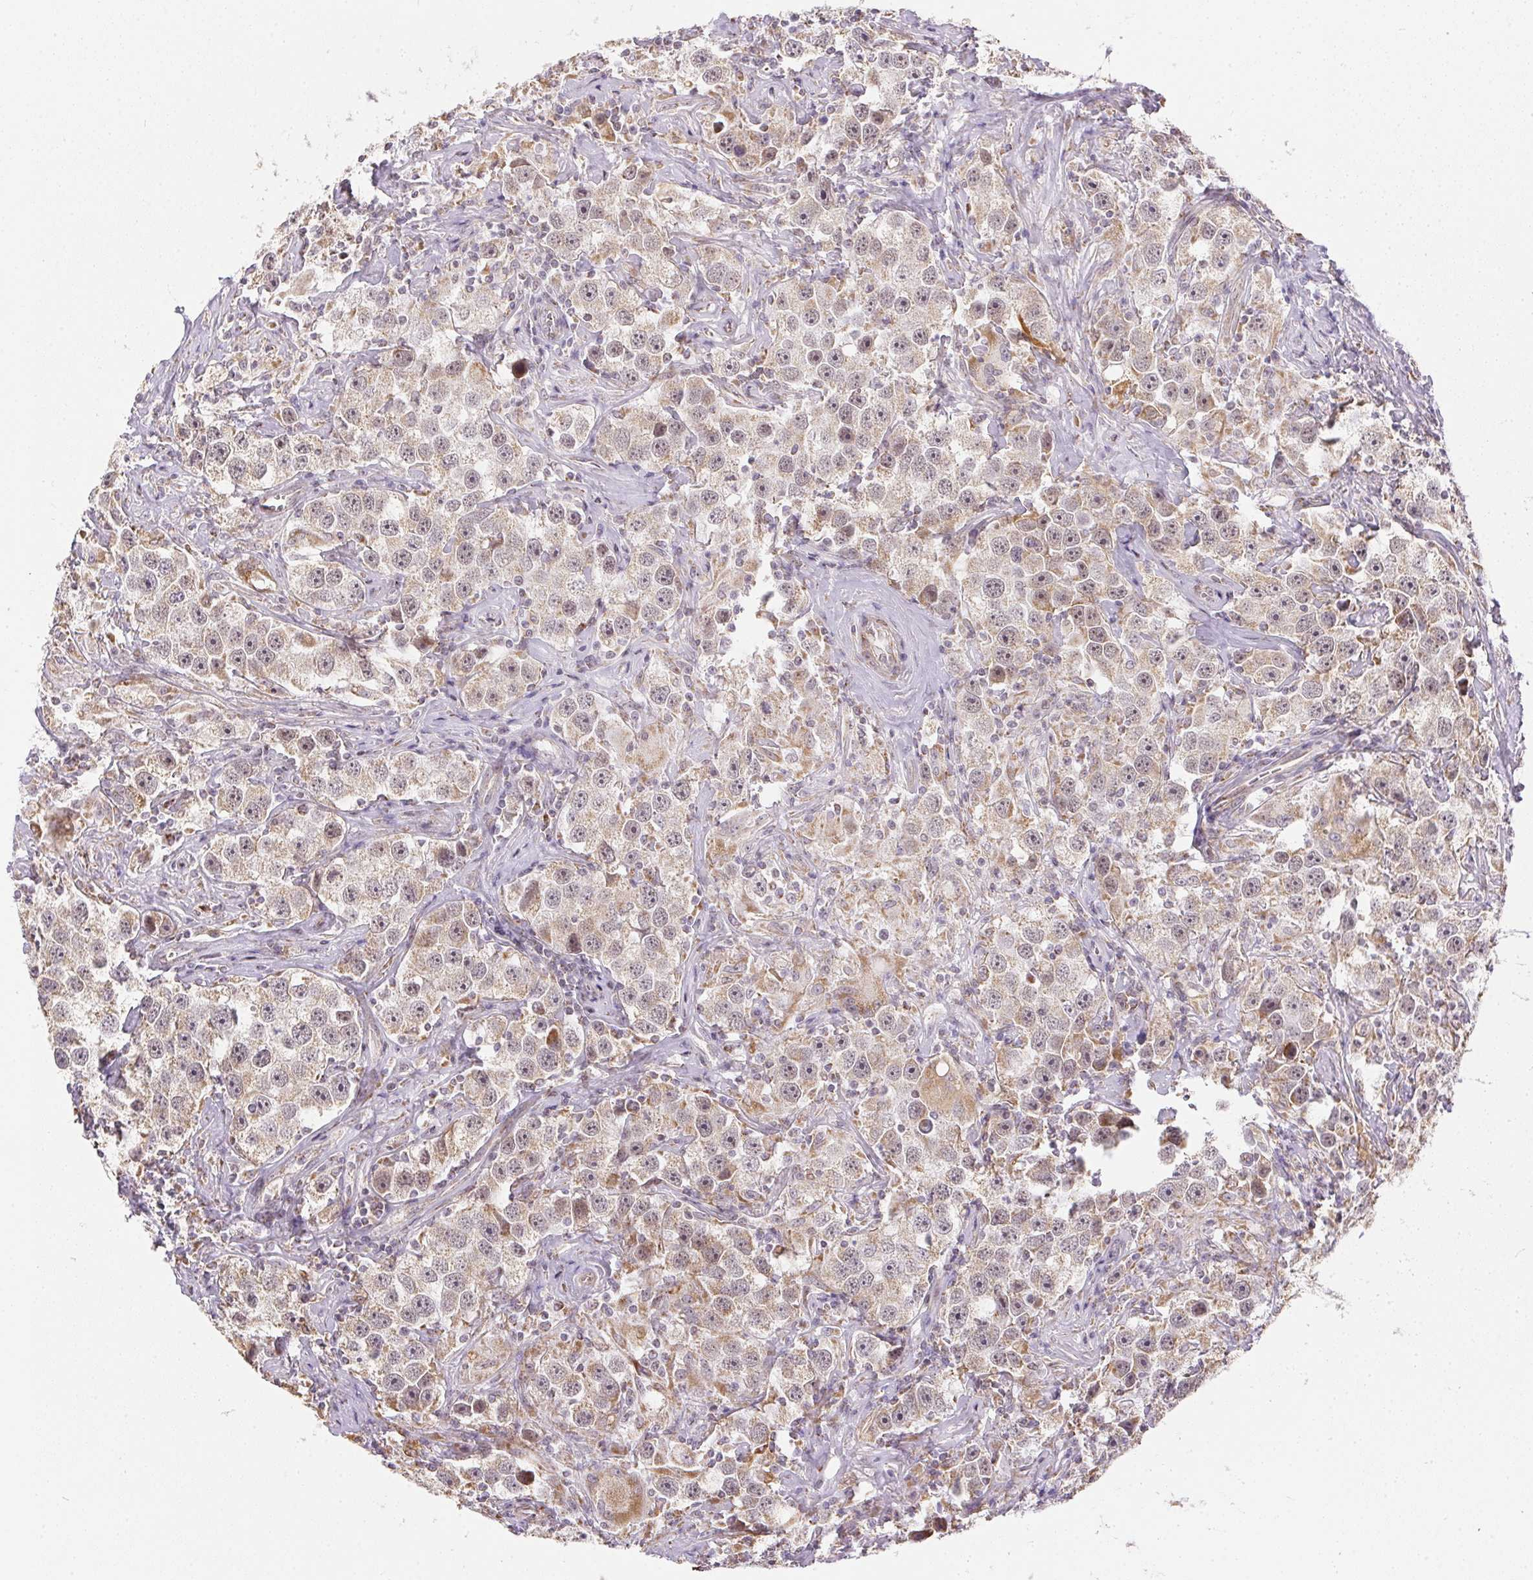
{"staining": {"intensity": "weak", "quantity": ">75%", "location": "cytoplasmic/membranous"}, "tissue": "testis cancer", "cell_type": "Tumor cells", "image_type": "cancer", "snomed": [{"axis": "morphology", "description": "Seminoma, NOS"}, {"axis": "topography", "description": "Testis"}], "caption": "Immunohistochemistry micrograph of human testis seminoma stained for a protein (brown), which shows low levels of weak cytoplasmic/membranous staining in about >75% of tumor cells.", "gene": "MAPK11", "patient": {"sex": "male", "age": 49}}